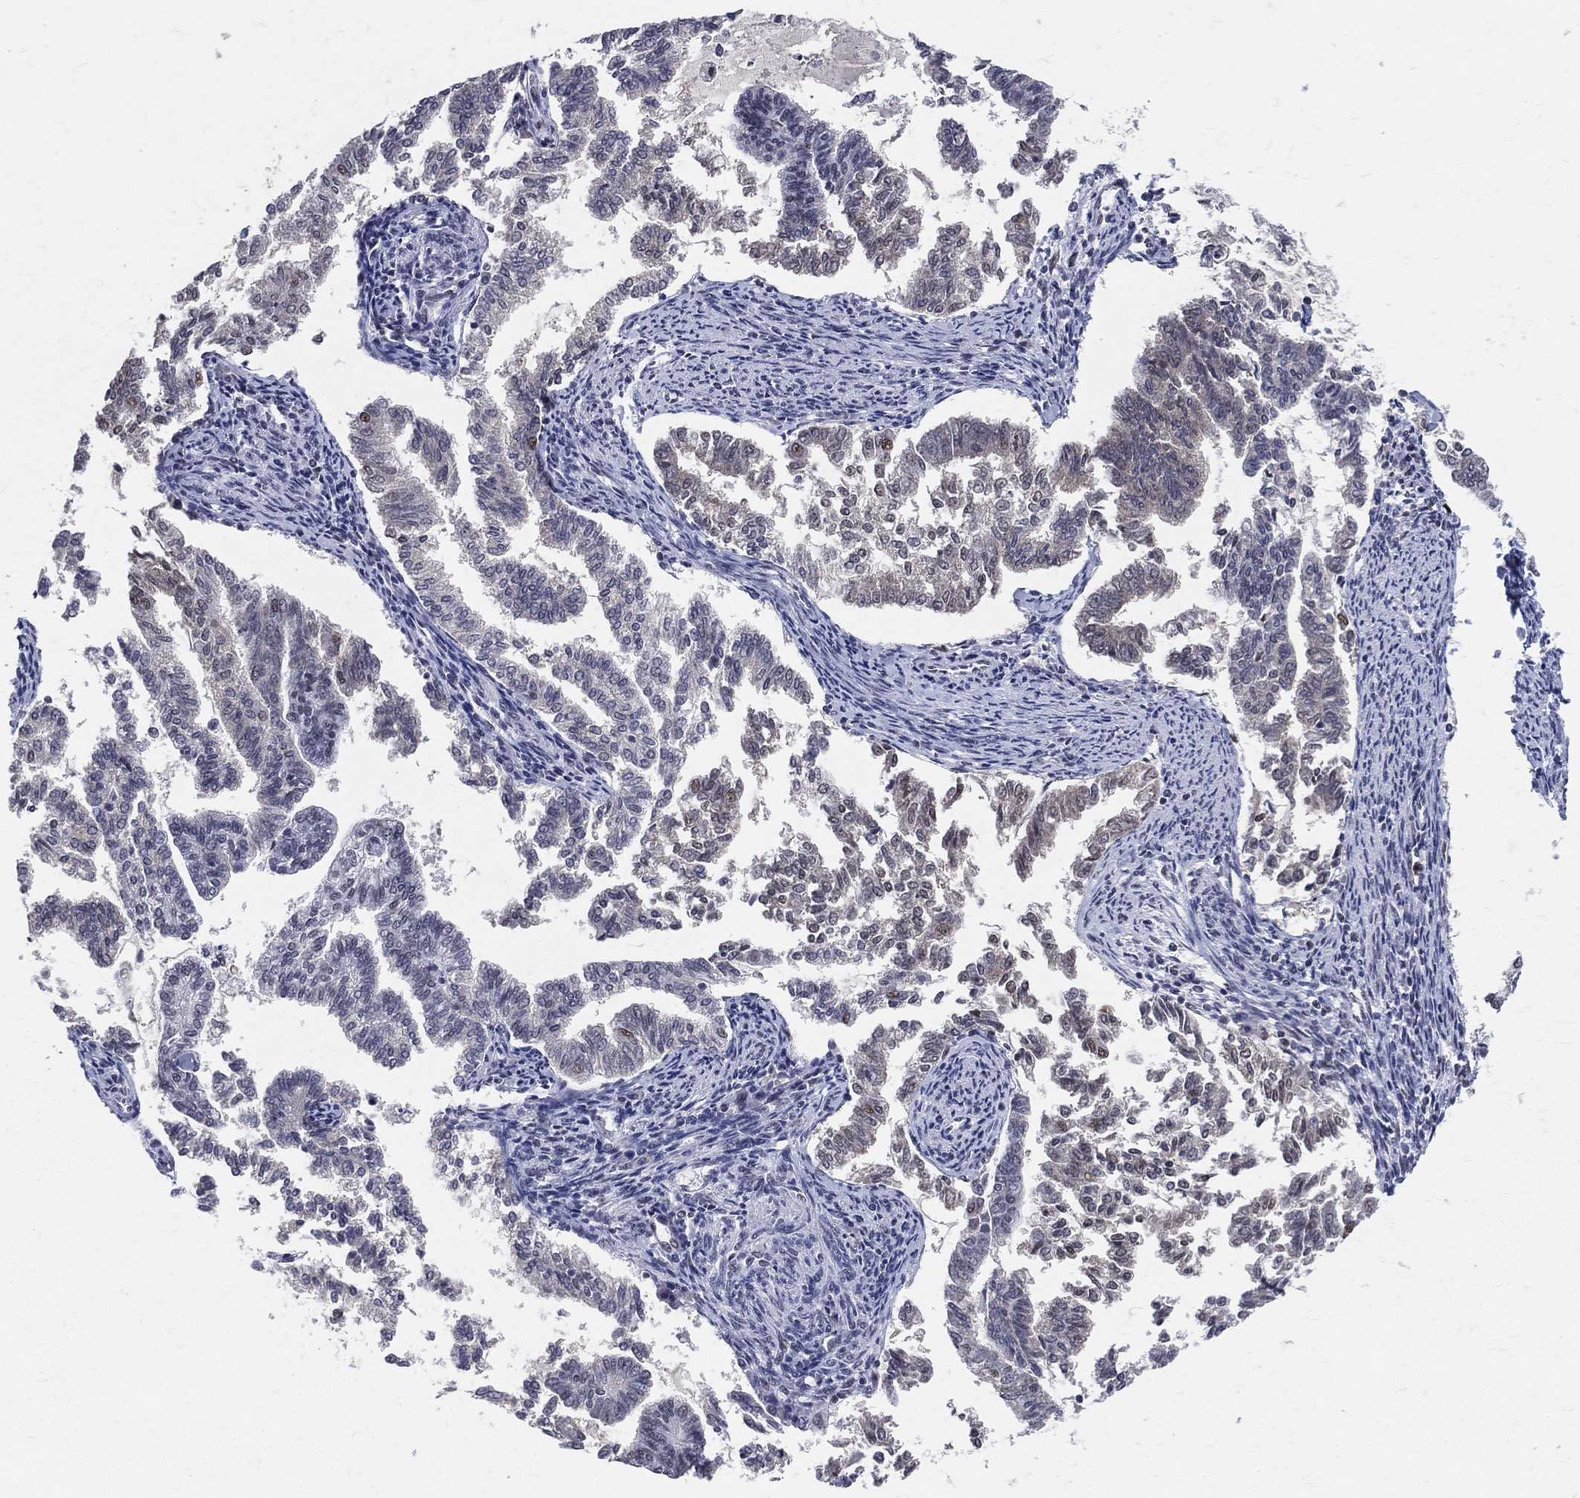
{"staining": {"intensity": "negative", "quantity": "none", "location": "none"}, "tissue": "endometrial cancer", "cell_type": "Tumor cells", "image_type": "cancer", "snomed": [{"axis": "morphology", "description": "Adenocarcinoma, NOS"}, {"axis": "topography", "description": "Endometrium"}], "caption": "Immunohistochemical staining of endometrial cancer (adenocarcinoma) shows no significant expression in tumor cells.", "gene": "CDK7", "patient": {"sex": "female", "age": 79}}